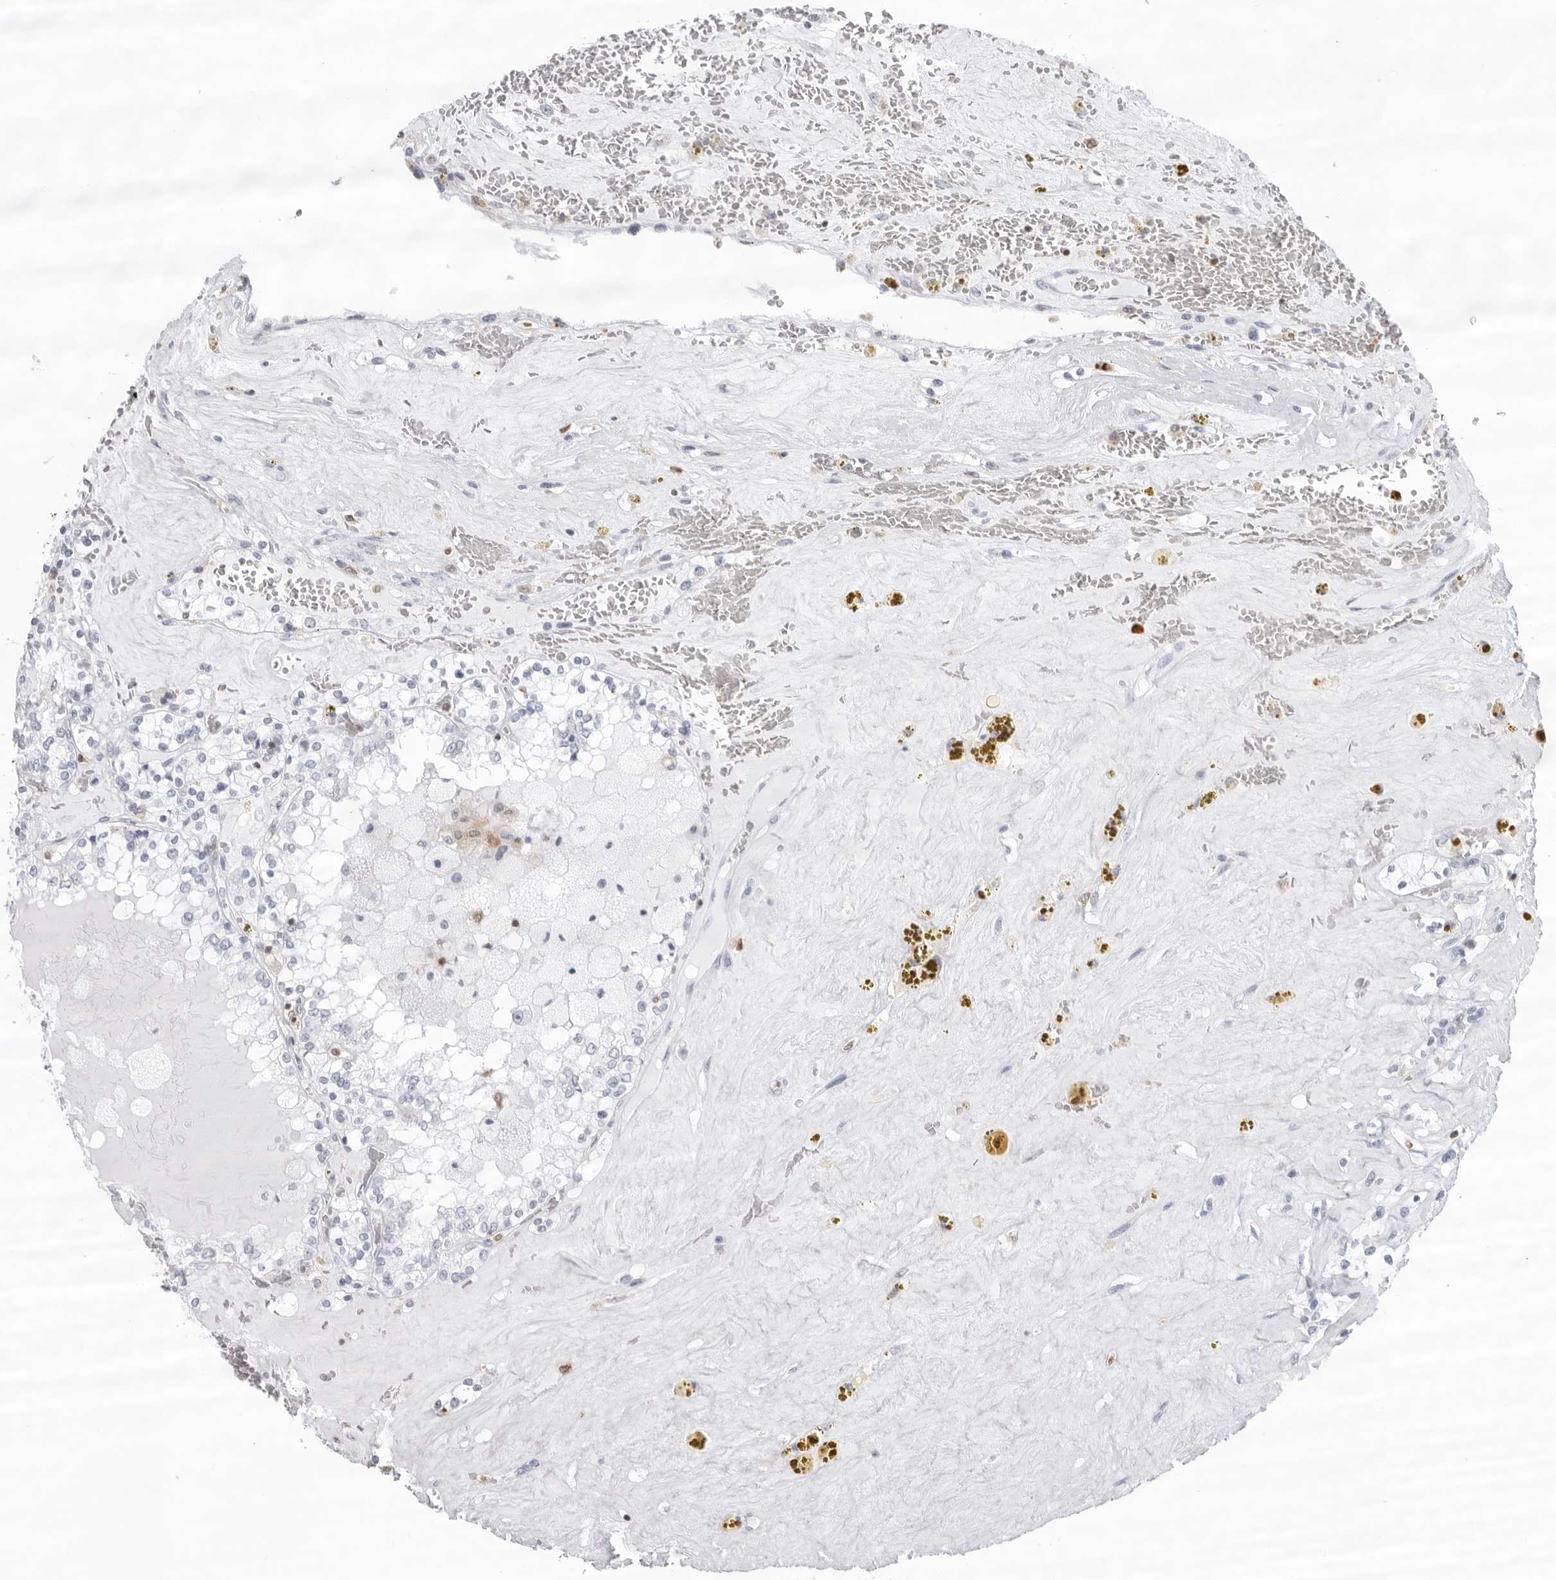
{"staining": {"intensity": "negative", "quantity": "none", "location": "none"}, "tissue": "renal cancer", "cell_type": "Tumor cells", "image_type": "cancer", "snomed": [{"axis": "morphology", "description": "Adenocarcinoma, NOS"}, {"axis": "topography", "description": "Kidney"}], "caption": "Photomicrograph shows no protein positivity in tumor cells of adenocarcinoma (renal) tissue.", "gene": "FMNL1", "patient": {"sex": "female", "age": 56}}